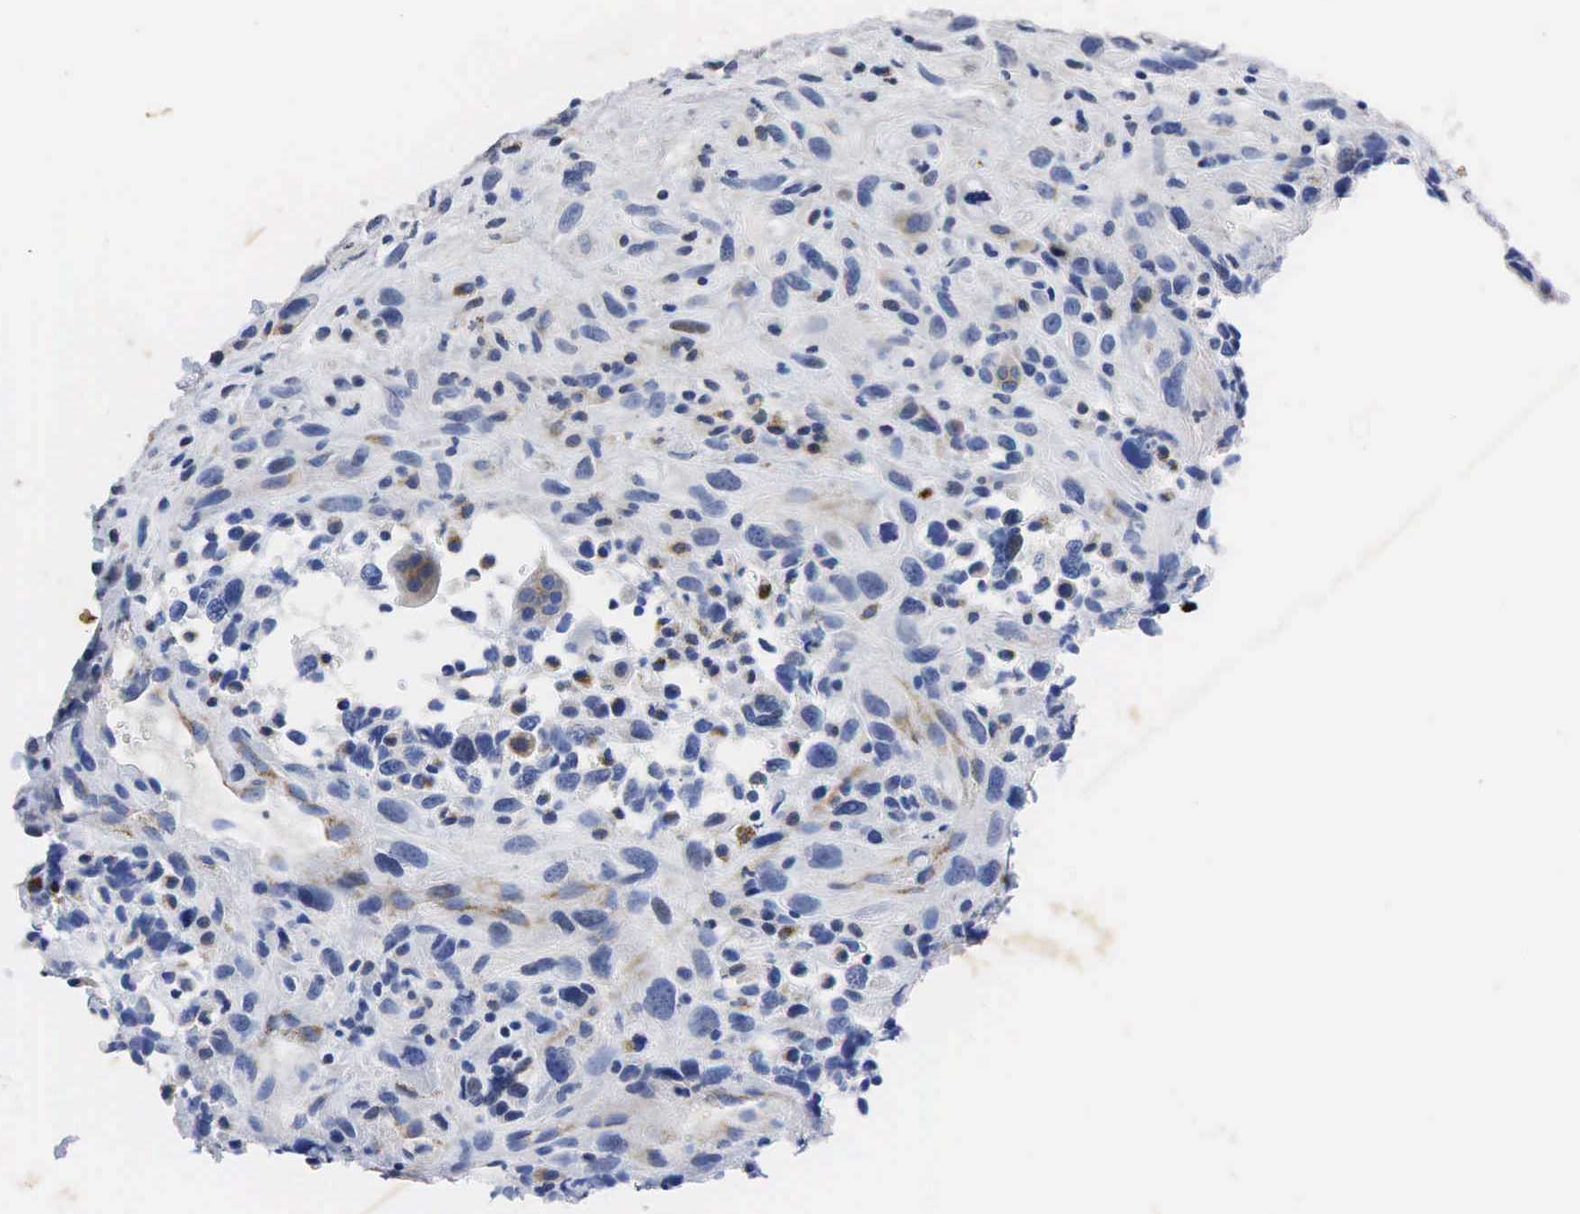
{"staining": {"intensity": "weak", "quantity": "<25%", "location": "cytoplasmic/membranous"}, "tissue": "breast cancer", "cell_type": "Tumor cells", "image_type": "cancer", "snomed": [{"axis": "morphology", "description": "Neoplasm, malignant, NOS"}, {"axis": "topography", "description": "Breast"}], "caption": "High magnification brightfield microscopy of breast cancer stained with DAB (brown) and counterstained with hematoxylin (blue): tumor cells show no significant expression.", "gene": "SYP", "patient": {"sex": "female", "age": 50}}